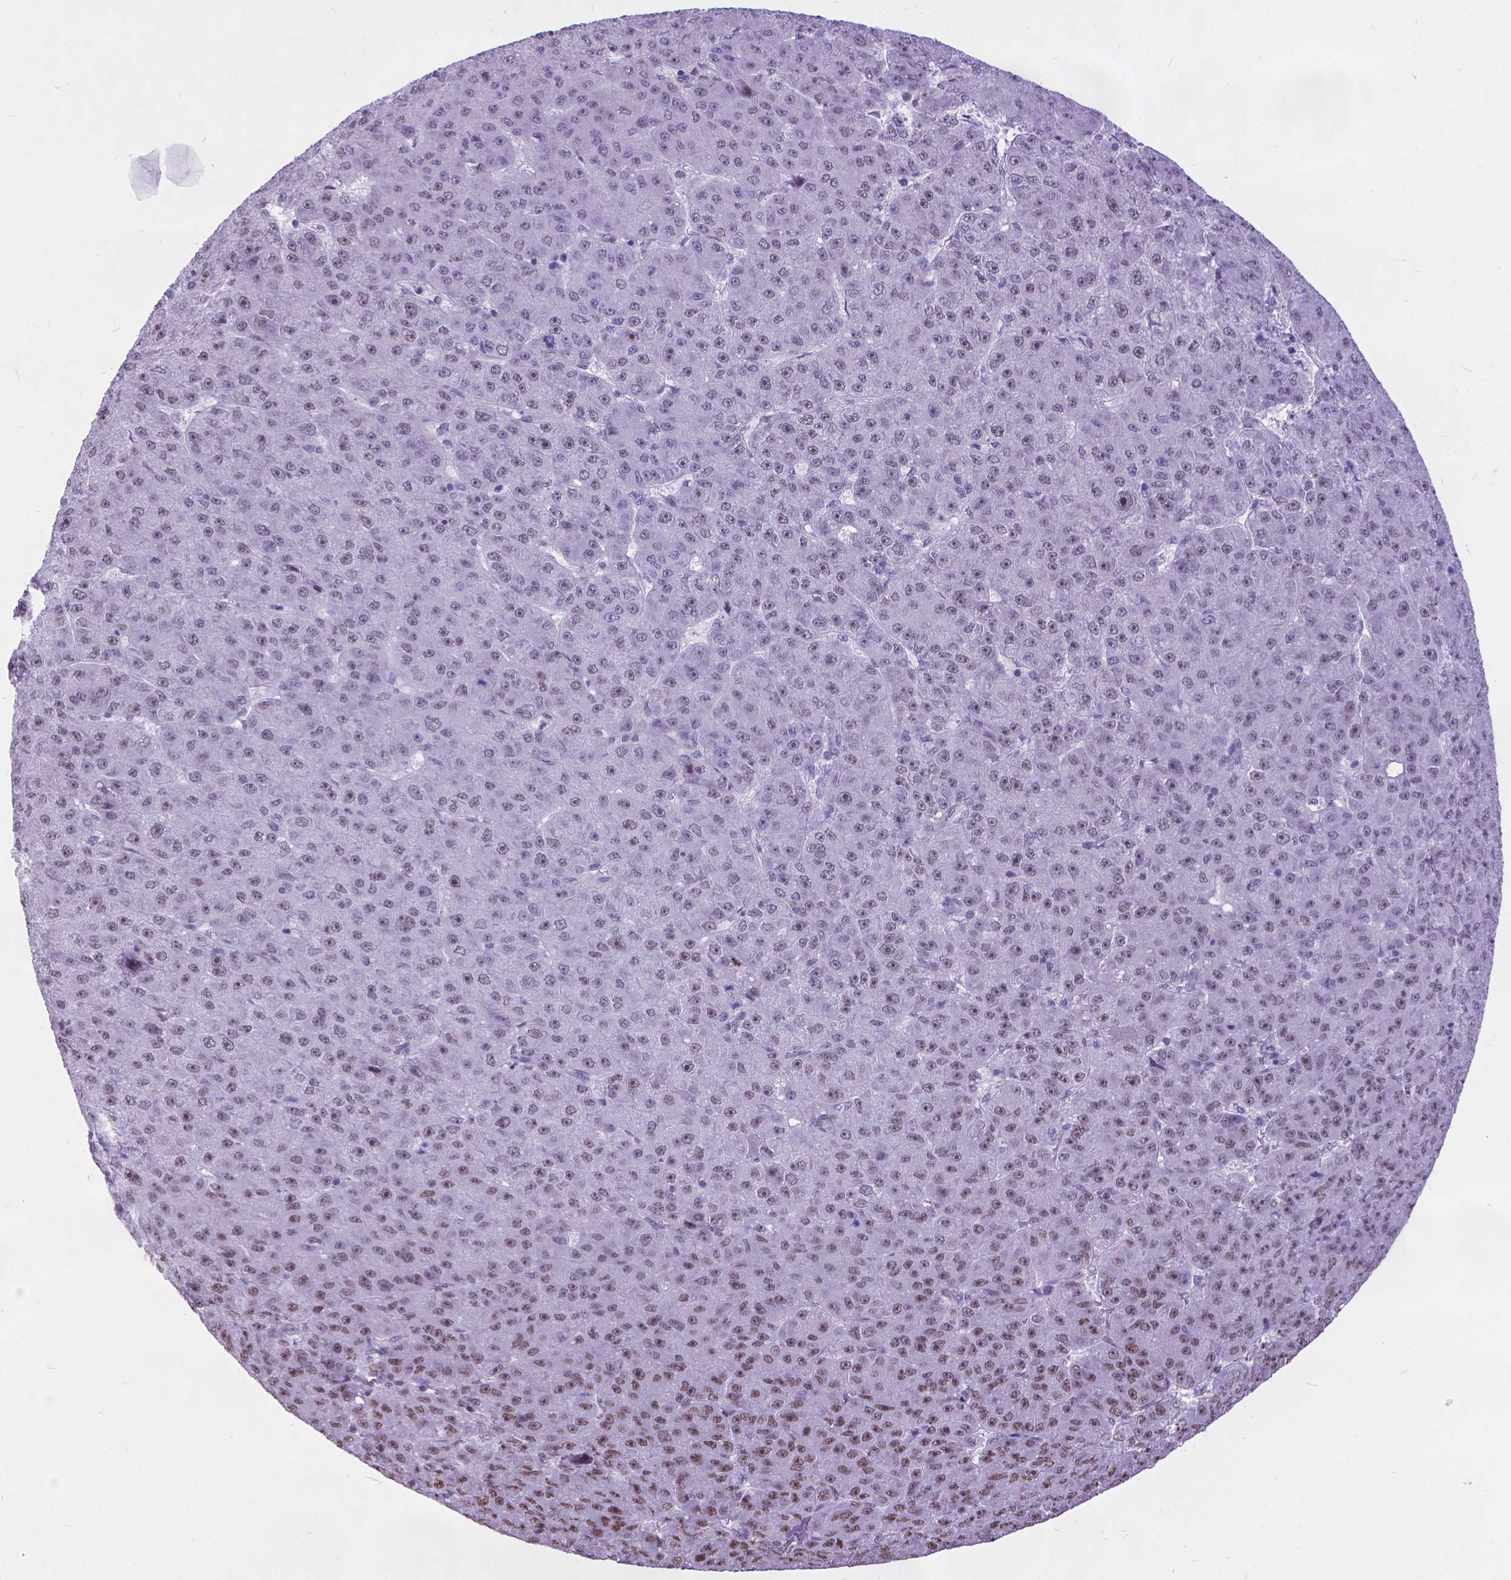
{"staining": {"intensity": "moderate", "quantity": "25%-75%", "location": "nuclear"}, "tissue": "liver cancer", "cell_type": "Tumor cells", "image_type": "cancer", "snomed": [{"axis": "morphology", "description": "Carcinoma, Hepatocellular, NOS"}, {"axis": "topography", "description": "Liver"}], "caption": "Moderate nuclear positivity is identified in approximately 25%-75% of tumor cells in liver cancer (hepatocellular carcinoma). (Stains: DAB (3,3'-diaminobenzidine) in brown, nuclei in blue, Microscopy: brightfield microscopy at high magnification).", "gene": "POLE4", "patient": {"sex": "male", "age": 67}}